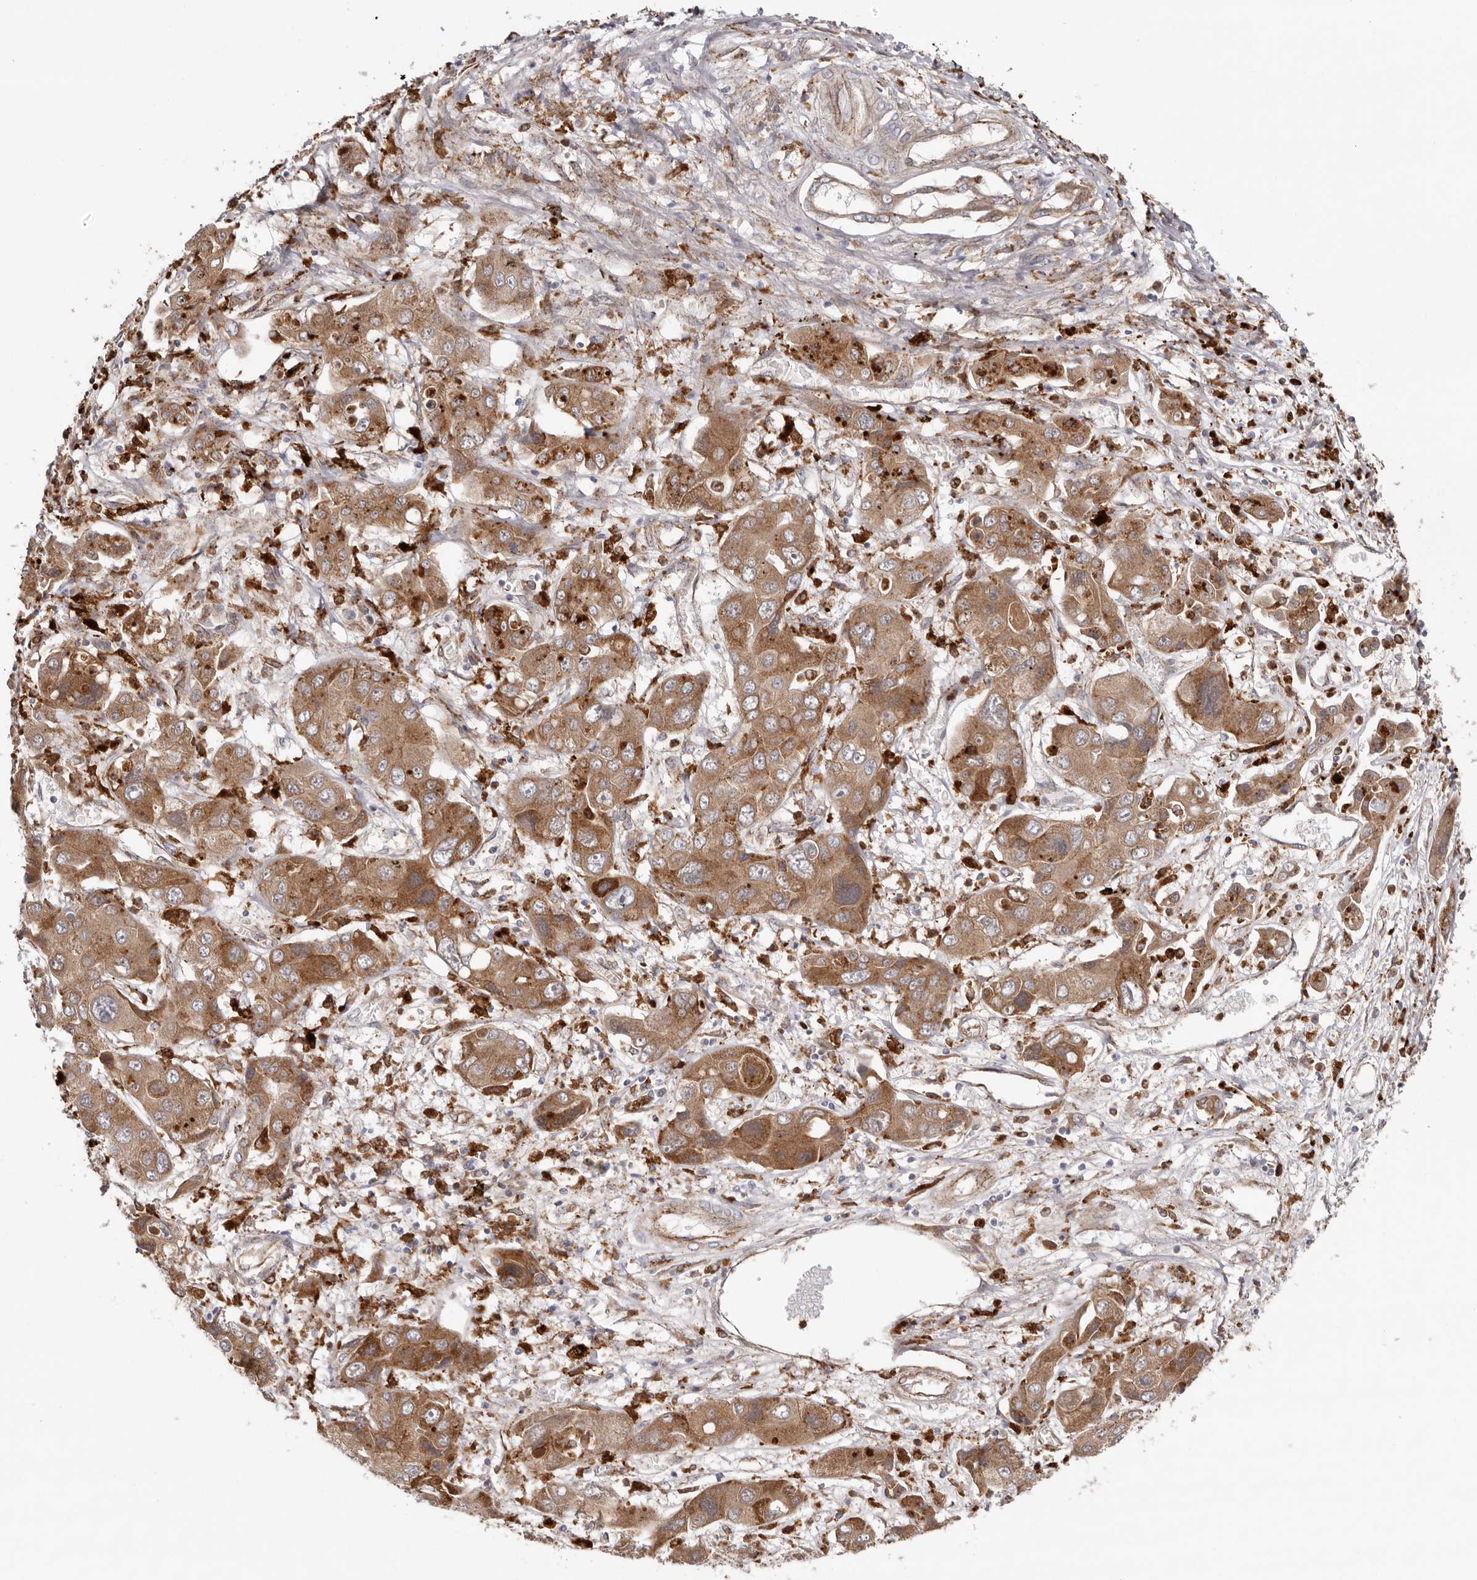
{"staining": {"intensity": "moderate", "quantity": ">75%", "location": "cytoplasmic/membranous"}, "tissue": "liver cancer", "cell_type": "Tumor cells", "image_type": "cancer", "snomed": [{"axis": "morphology", "description": "Cholangiocarcinoma"}, {"axis": "topography", "description": "Liver"}], "caption": "About >75% of tumor cells in human liver cancer (cholangiocarcinoma) show moderate cytoplasmic/membranous protein staining as visualized by brown immunohistochemical staining.", "gene": "GRN", "patient": {"sex": "male", "age": 67}}